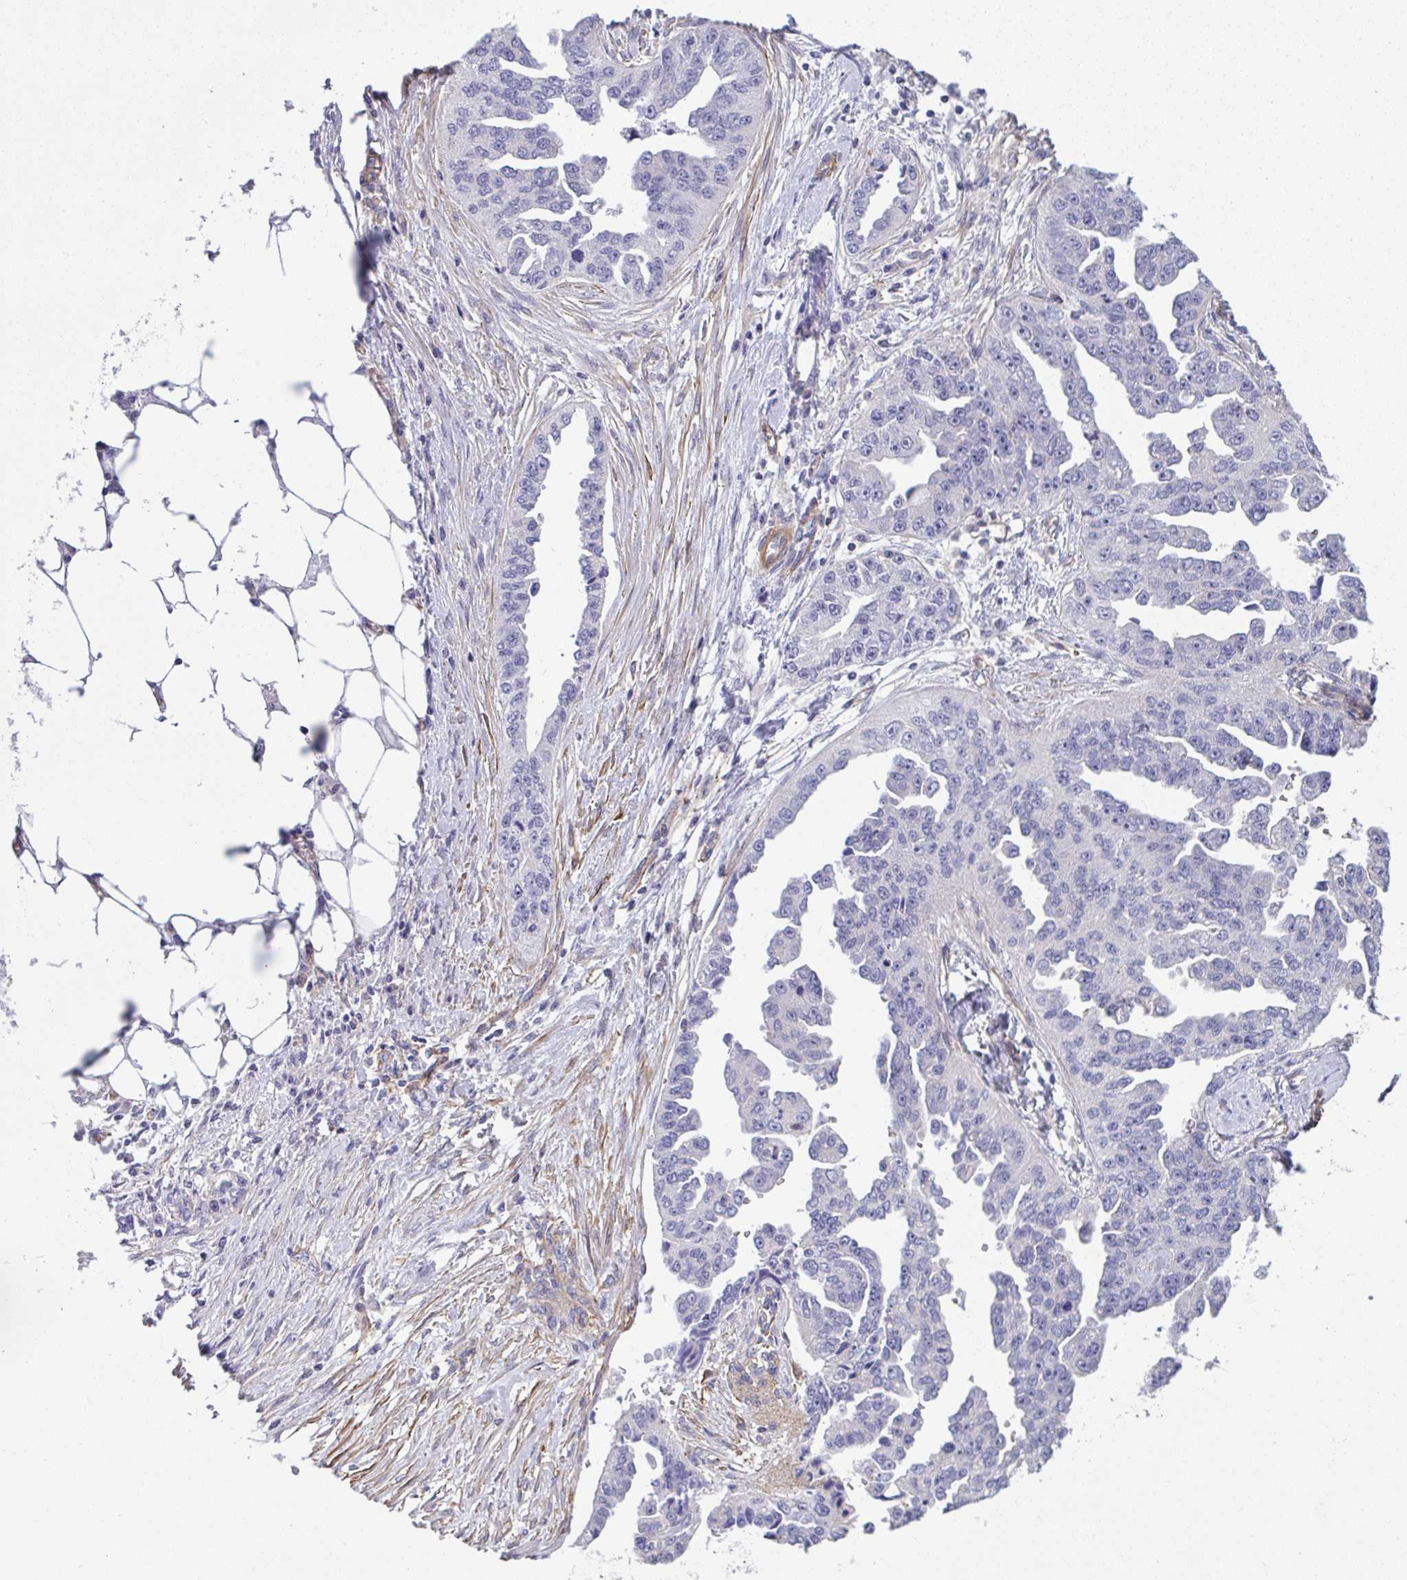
{"staining": {"intensity": "negative", "quantity": "none", "location": "none"}, "tissue": "ovarian cancer", "cell_type": "Tumor cells", "image_type": "cancer", "snomed": [{"axis": "morphology", "description": "Cystadenocarcinoma, serous, NOS"}, {"axis": "topography", "description": "Ovary"}], "caption": "This is an IHC histopathology image of human ovarian cancer. There is no staining in tumor cells.", "gene": "MYL12A", "patient": {"sex": "female", "age": 75}}